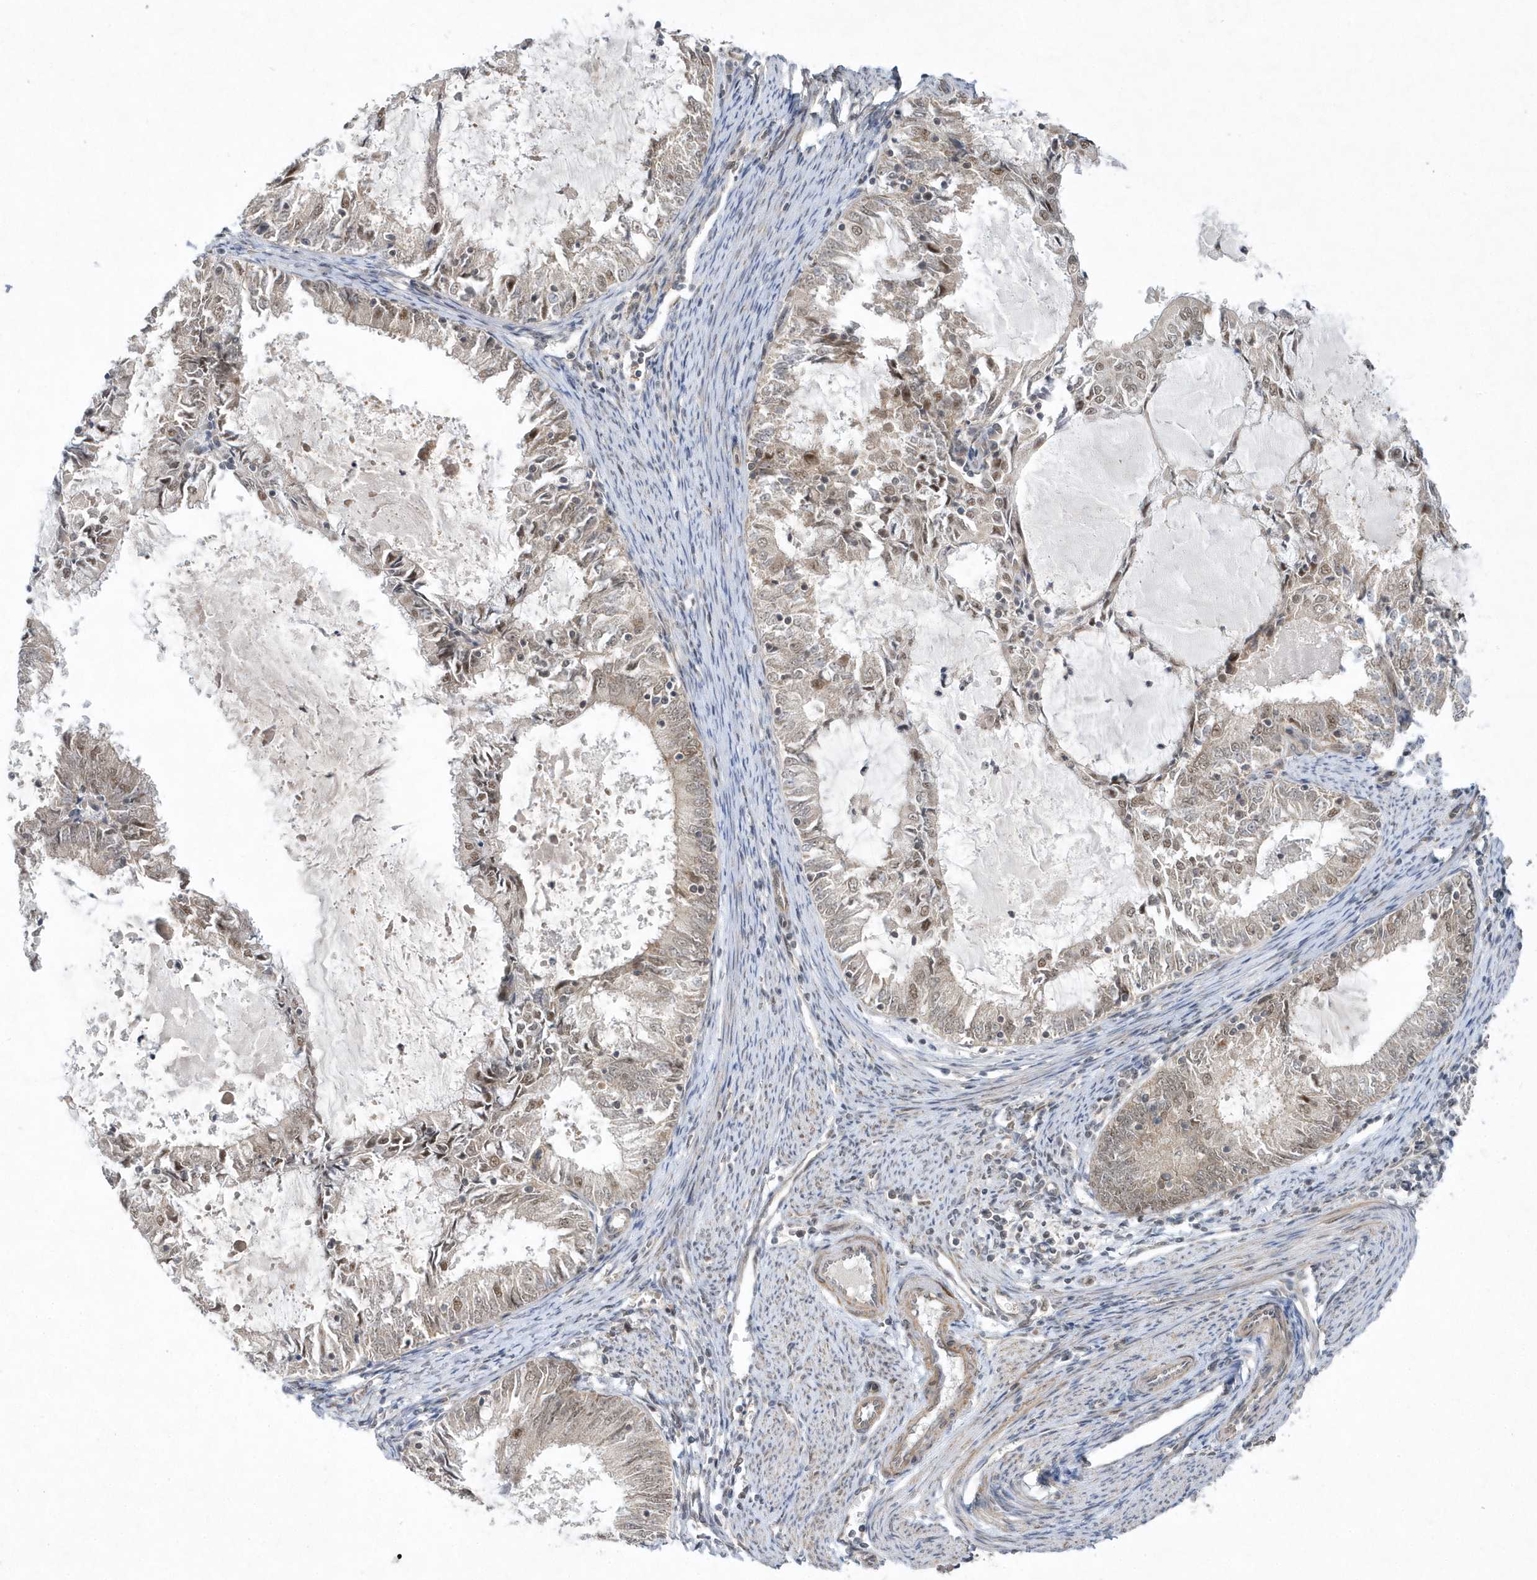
{"staining": {"intensity": "weak", "quantity": "25%-75%", "location": "cytoplasmic/membranous,nuclear"}, "tissue": "endometrial cancer", "cell_type": "Tumor cells", "image_type": "cancer", "snomed": [{"axis": "morphology", "description": "Adenocarcinoma, NOS"}, {"axis": "topography", "description": "Endometrium"}], "caption": "This photomicrograph displays immunohistochemistry staining of endometrial adenocarcinoma, with low weak cytoplasmic/membranous and nuclear positivity in approximately 25%-75% of tumor cells.", "gene": "MXI1", "patient": {"sex": "female", "age": 57}}